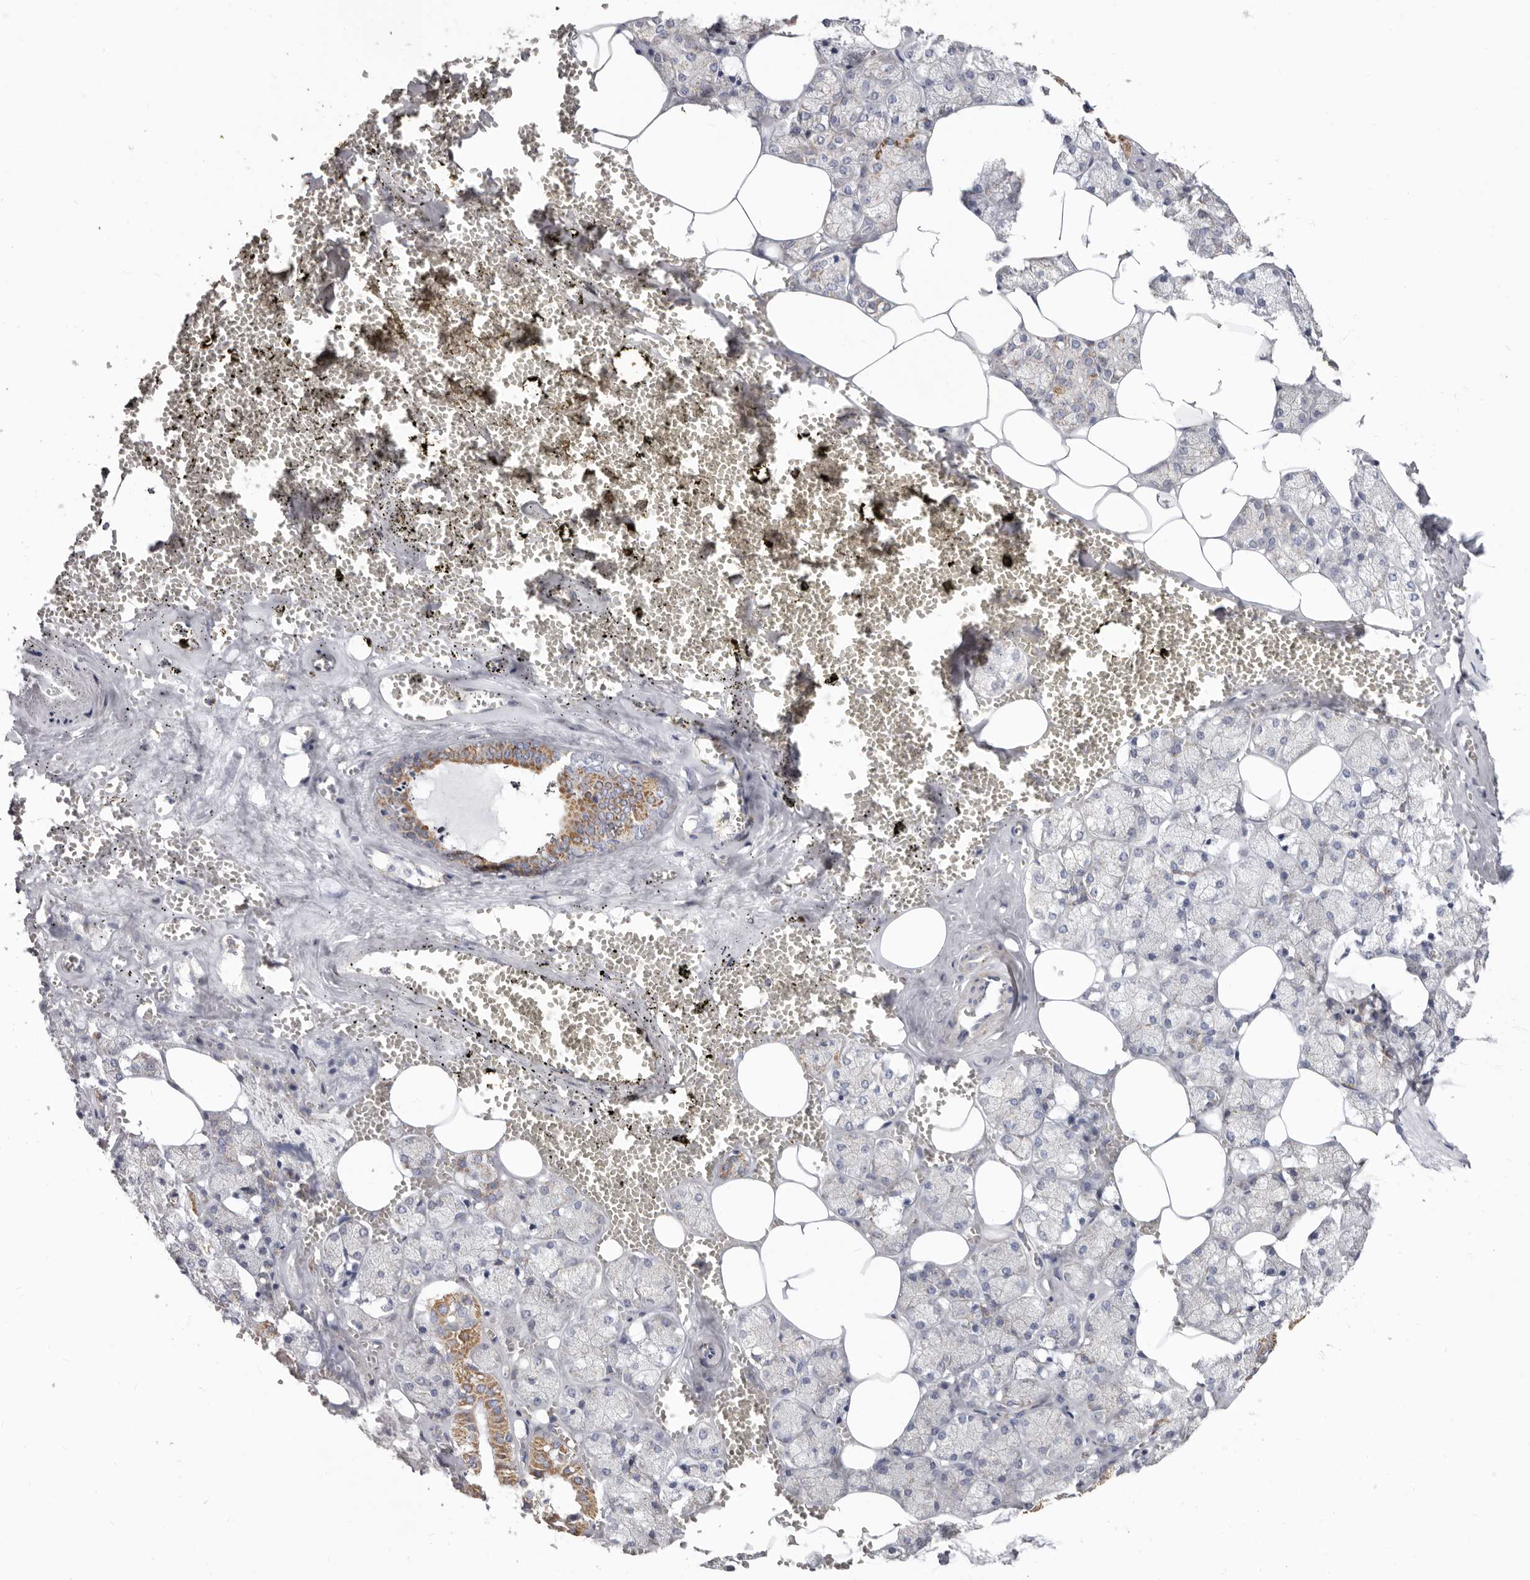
{"staining": {"intensity": "moderate", "quantity": "<25%", "location": "cytoplasmic/membranous"}, "tissue": "salivary gland", "cell_type": "Glandular cells", "image_type": "normal", "snomed": [{"axis": "morphology", "description": "Normal tissue, NOS"}, {"axis": "topography", "description": "Salivary gland"}], "caption": "Protein expression analysis of unremarkable salivary gland demonstrates moderate cytoplasmic/membranous staining in approximately <25% of glandular cells.", "gene": "RSPO2", "patient": {"sex": "male", "age": 62}}